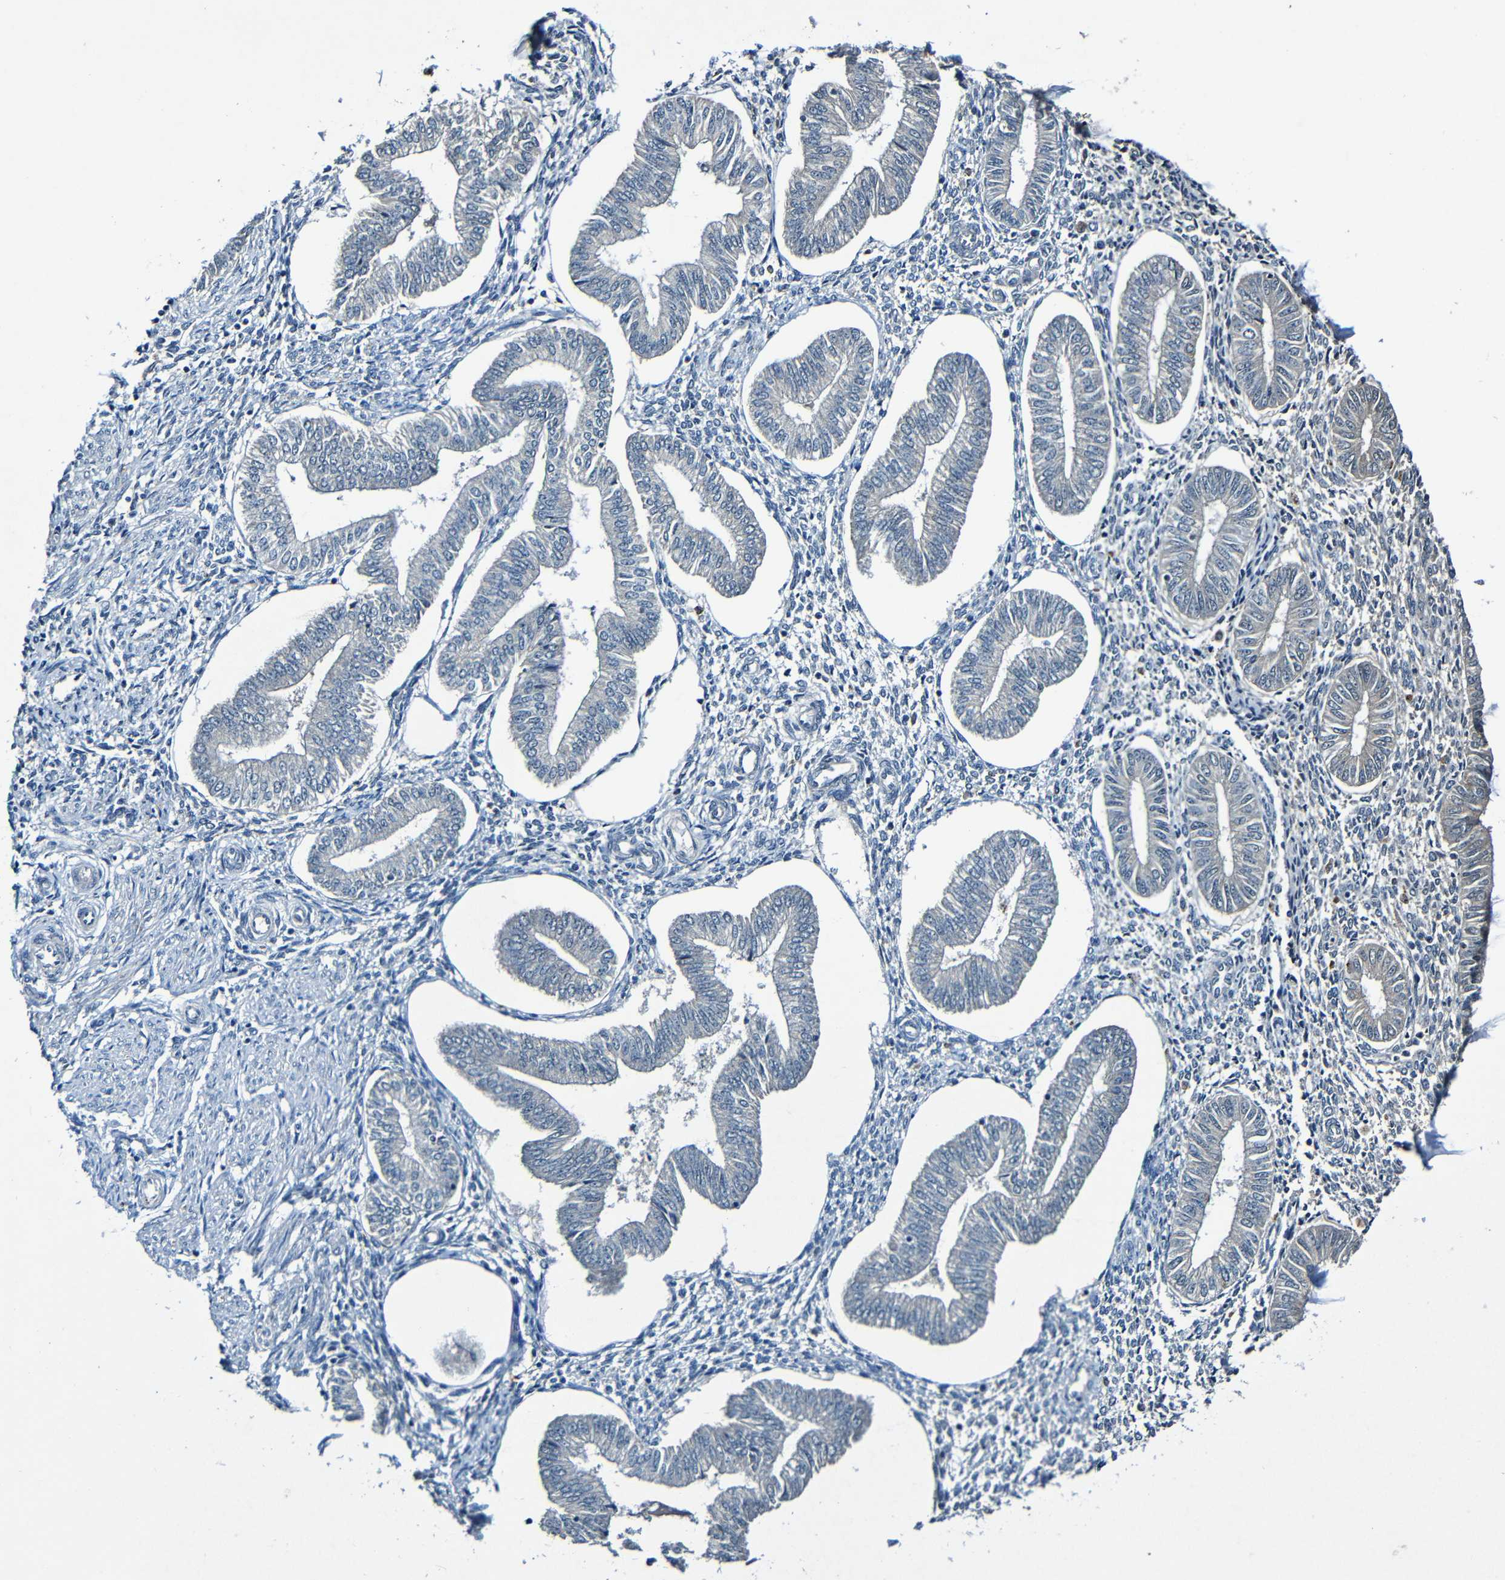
{"staining": {"intensity": "negative", "quantity": "none", "location": "none"}, "tissue": "endometrium", "cell_type": "Cells in endometrial stroma", "image_type": "normal", "snomed": [{"axis": "morphology", "description": "Normal tissue, NOS"}, {"axis": "topography", "description": "Endometrium"}], "caption": "High power microscopy image of an immunohistochemistry (IHC) image of normal endometrium, revealing no significant expression in cells in endometrial stroma. (DAB (3,3'-diaminobenzidine) immunohistochemistry (IHC) visualized using brightfield microscopy, high magnification).", "gene": "LRRC70", "patient": {"sex": "female", "age": 50}}